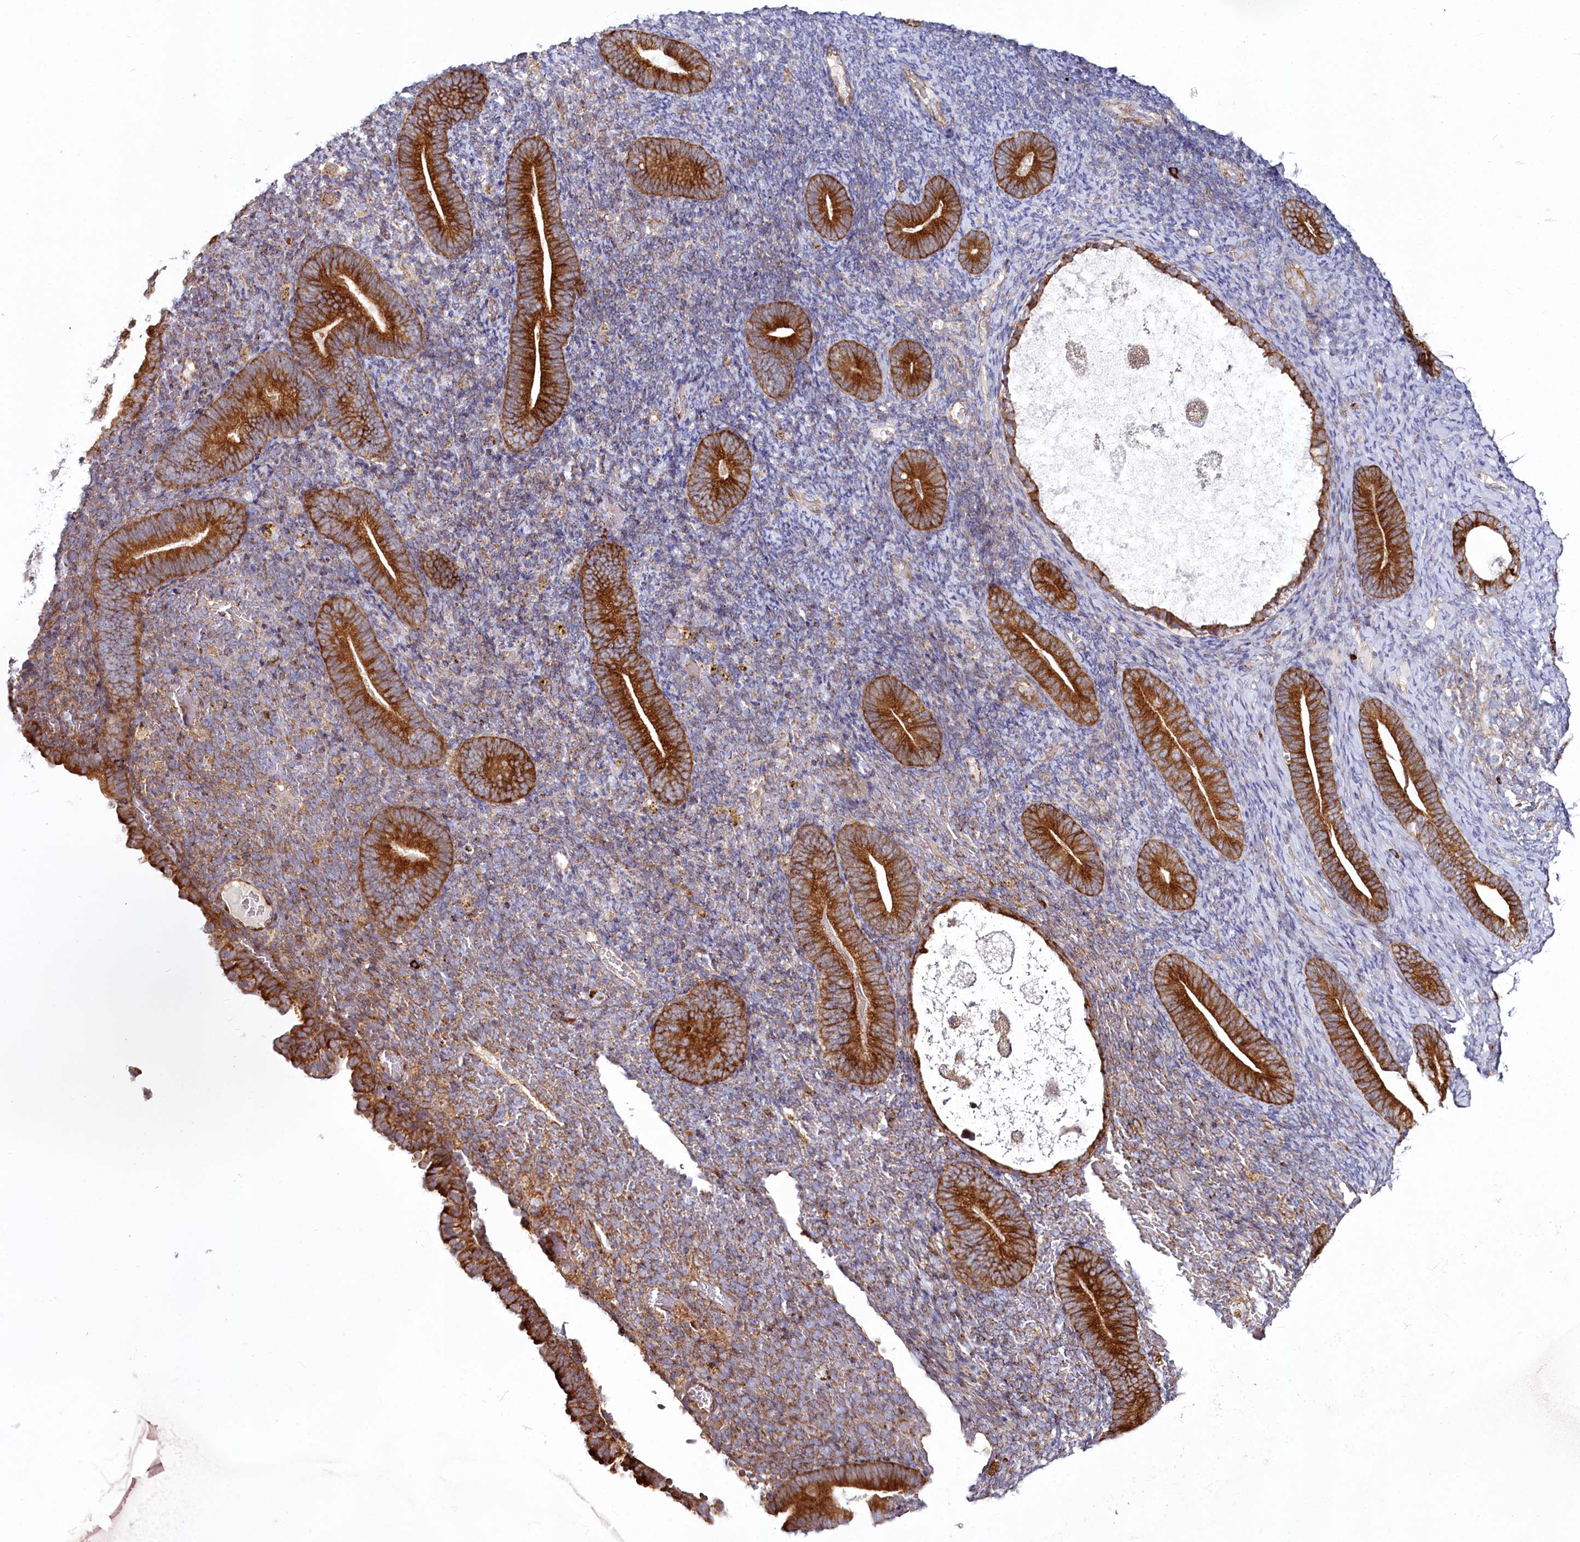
{"staining": {"intensity": "moderate", "quantity": "25%-75%", "location": "cytoplasmic/membranous"}, "tissue": "endometrium", "cell_type": "Cells in endometrial stroma", "image_type": "normal", "snomed": [{"axis": "morphology", "description": "Normal tissue, NOS"}, {"axis": "topography", "description": "Endometrium"}], "caption": "Normal endometrium demonstrates moderate cytoplasmic/membranous expression in approximately 25%-75% of cells in endometrial stroma (DAB IHC, brown staining for protein, blue staining for nuclei)..", "gene": "POGLUT1", "patient": {"sex": "female", "age": 51}}